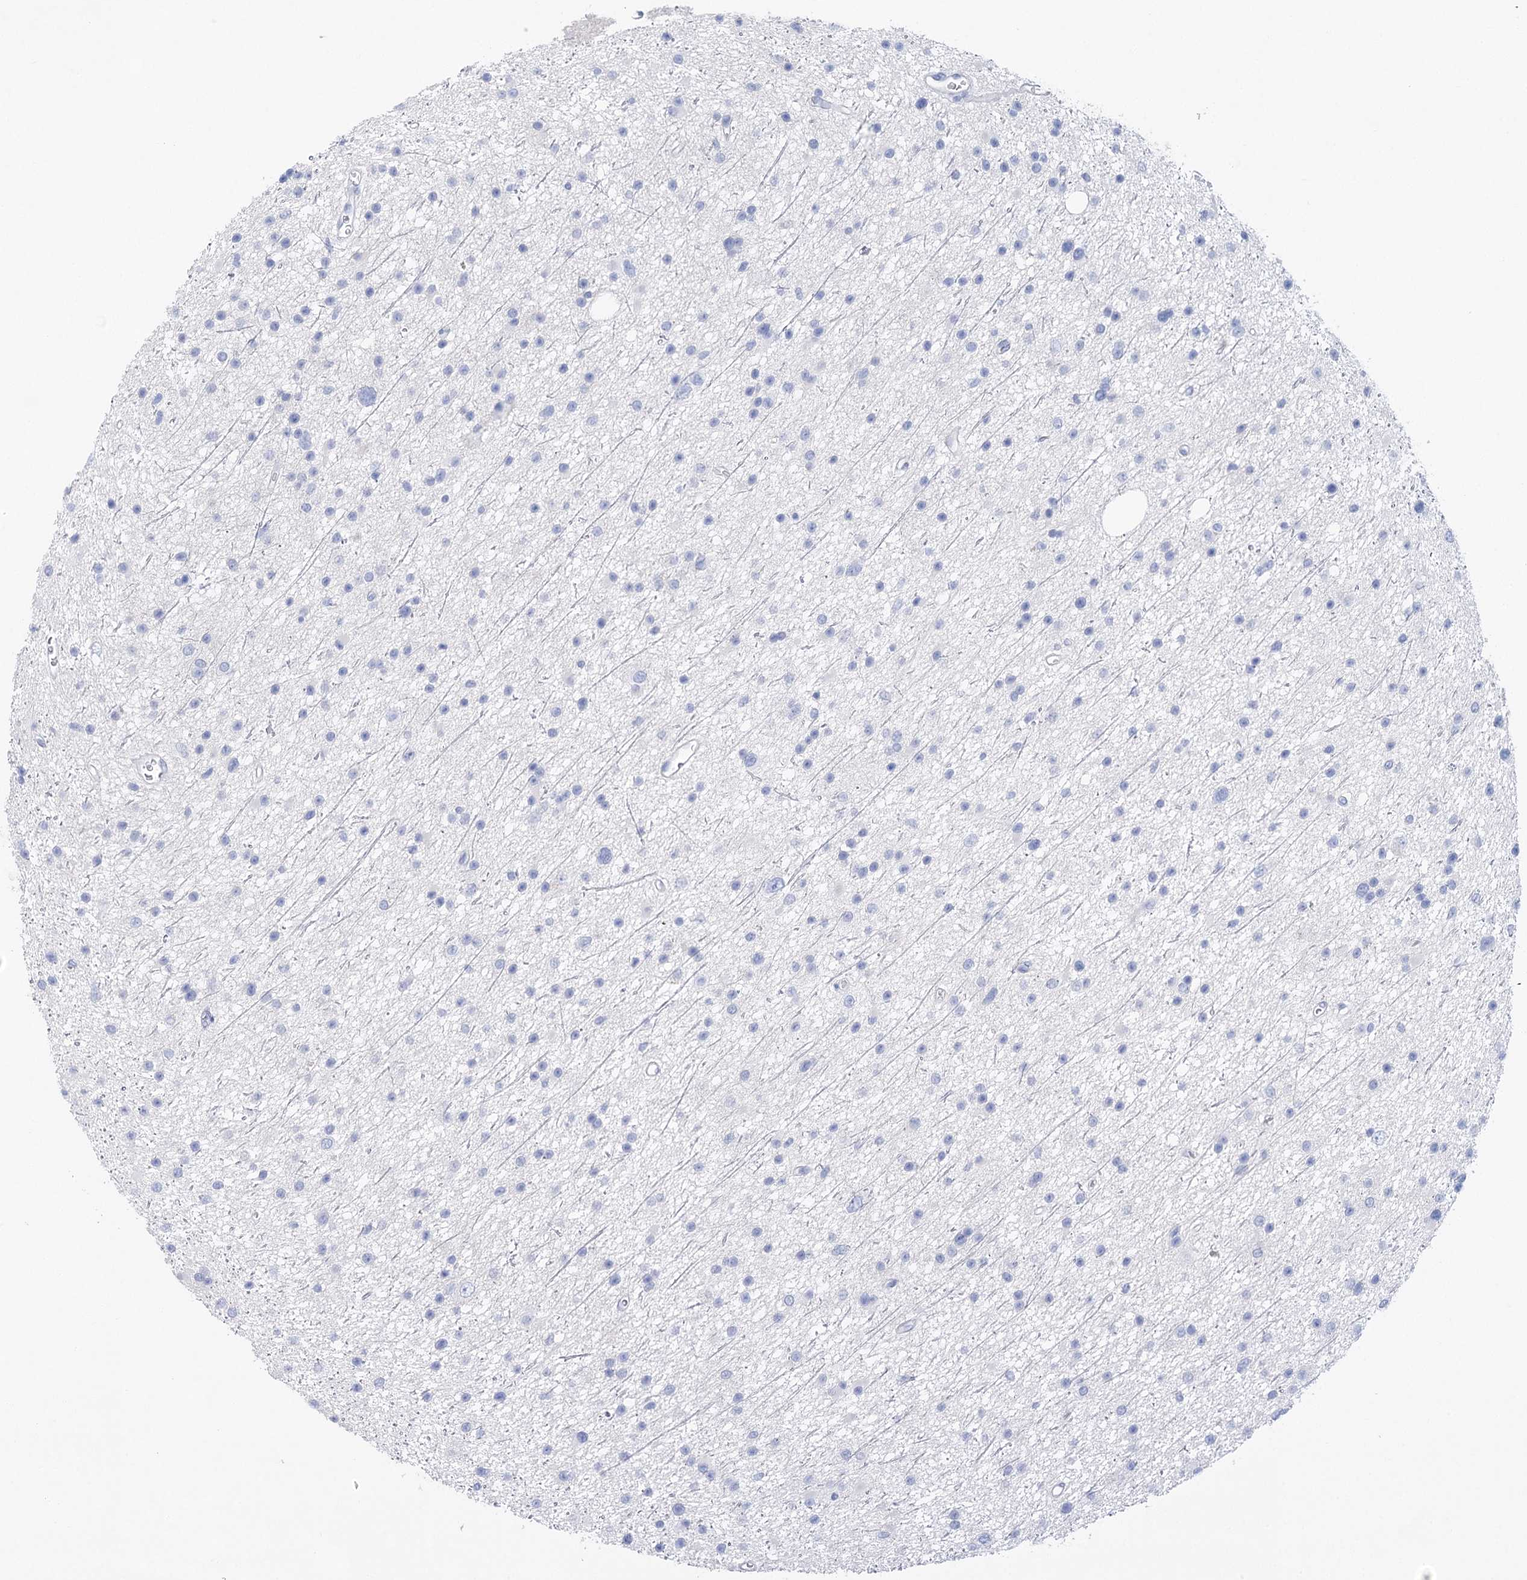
{"staining": {"intensity": "negative", "quantity": "none", "location": "none"}, "tissue": "glioma", "cell_type": "Tumor cells", "image_type": "cancer", "snomed": [{"axis": "morphology", "description": "Glioma, malignant, Low grade"}, {"axis": "topography", "description": "Cerebral cortex"}], "caption": "Immunohistochemical staining of human glioma demonstrates no significant staining in tumor cells. (DAB immunohistochemistry (IHC) with hematoxylin counter stain).", "gene": "LALBA", "patient": {"sex": "female", "age": 39}}